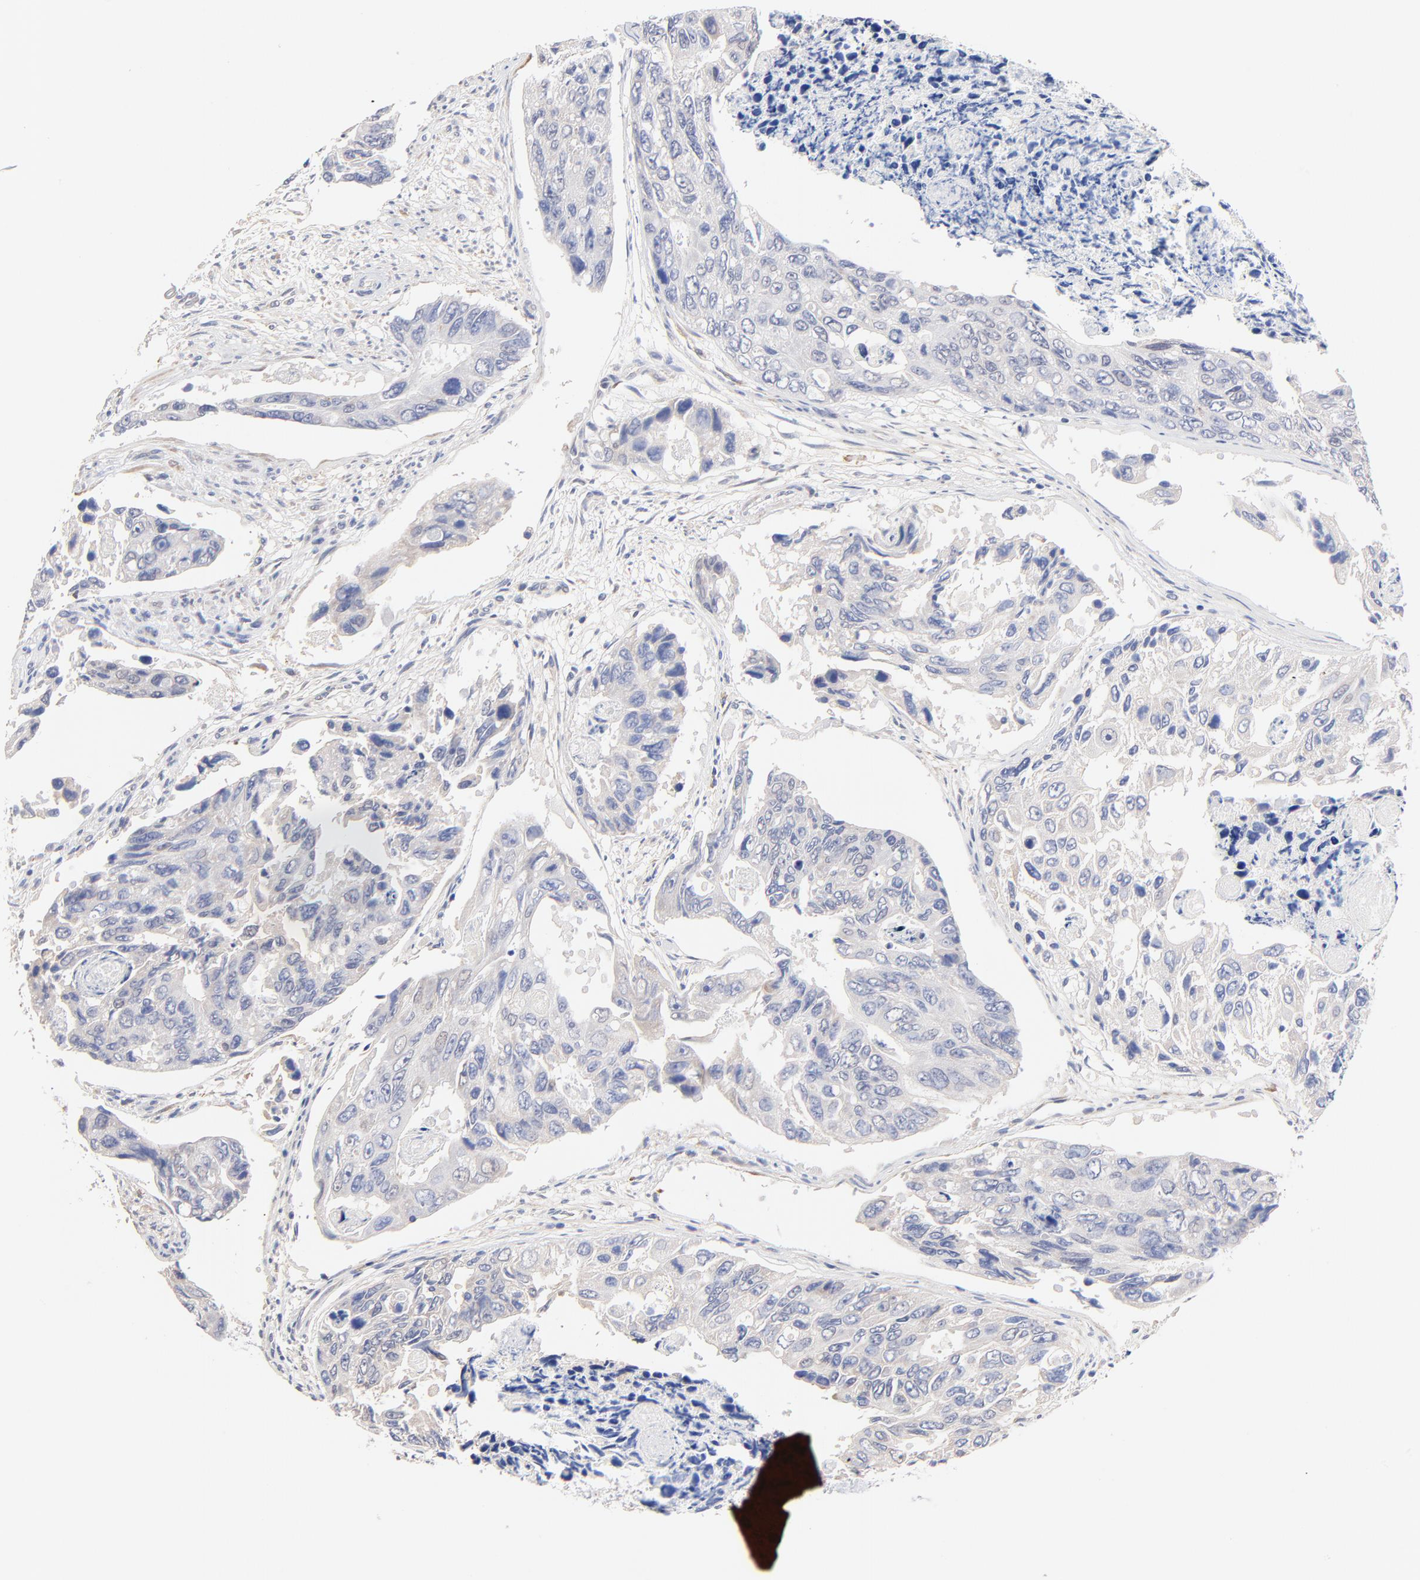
{"staining": {"intensity": "negative", "quantity": "none", "location": "none"}, "tissue": "colorectal cancer", "cell_type": "Tumor cells", "image_type": "cancer", "snomed": [{"axis": "morphology", "description": "Adenocarcinoma, NOS"}, {"axis": "topography", "description": "Colon"}], "caption": "An immunohistochemistry (IHC) micrograph of colorectal cancer (adenocarcinoma) is shown. There is no staining in tumor cells of colorectal cancer (adenocarcinoma).", "gene": "TWNK", "patient": {"sex": "female", "age": 86}}